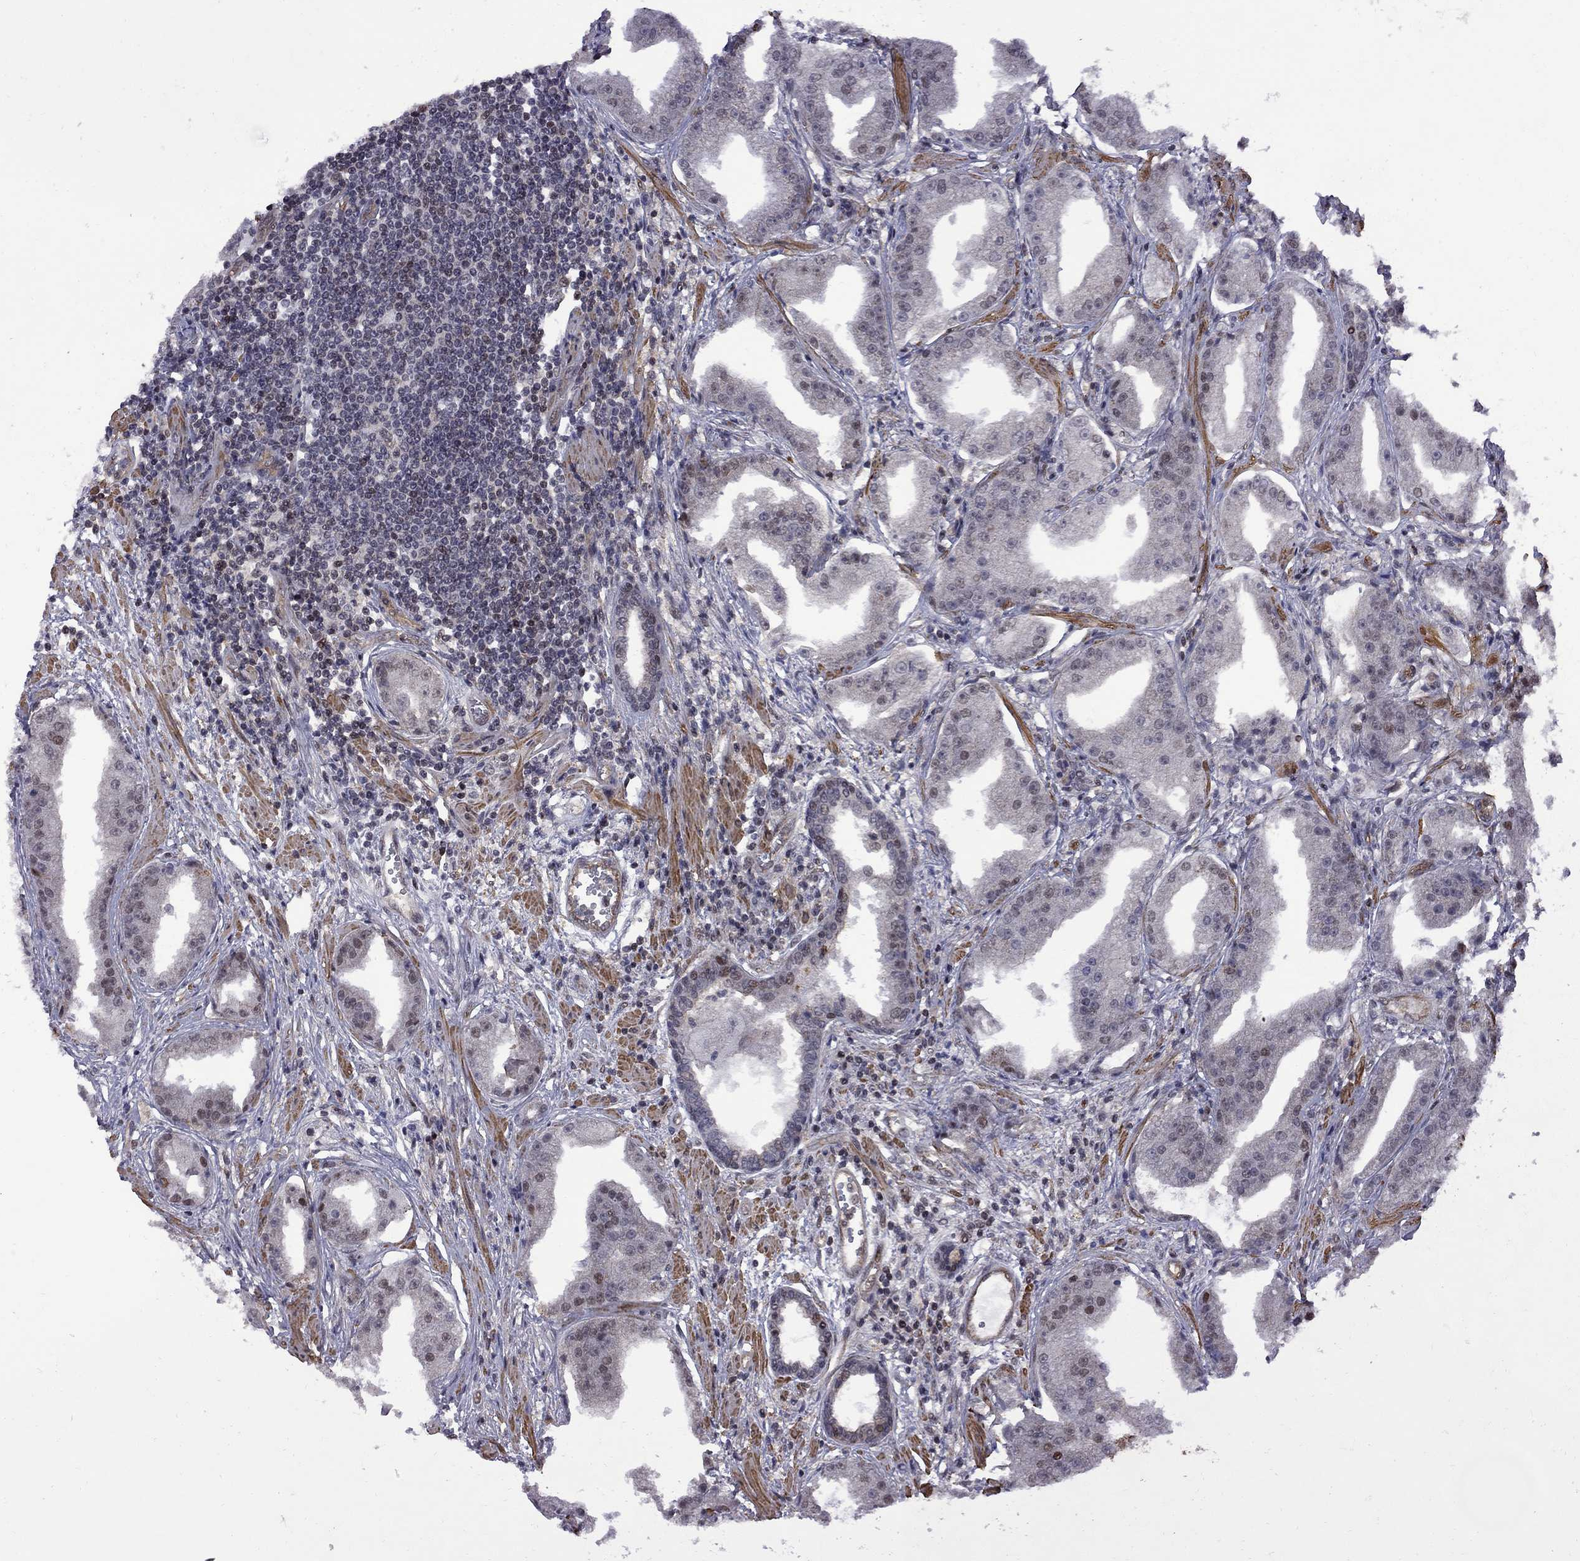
{"staining": {"intensity": "negative", "quantity": "none", "location": "none"}, "tissue": "prostate cancer", "cell_type": "Tumor cells", "image_type": "cancer", "snomed": [{"axis": "morphology", "description": "Adenocarcinoma, Low grade"}, {"axis": "topography", "description": "Prostate"}], "caption": "Immunohistochemical staining of prostate cancer (low-grade adenocarcinoma) displays no significant staining in tumor cells.", "gene": "BRF1", "patient": {"sex": "male", "age": 62}}